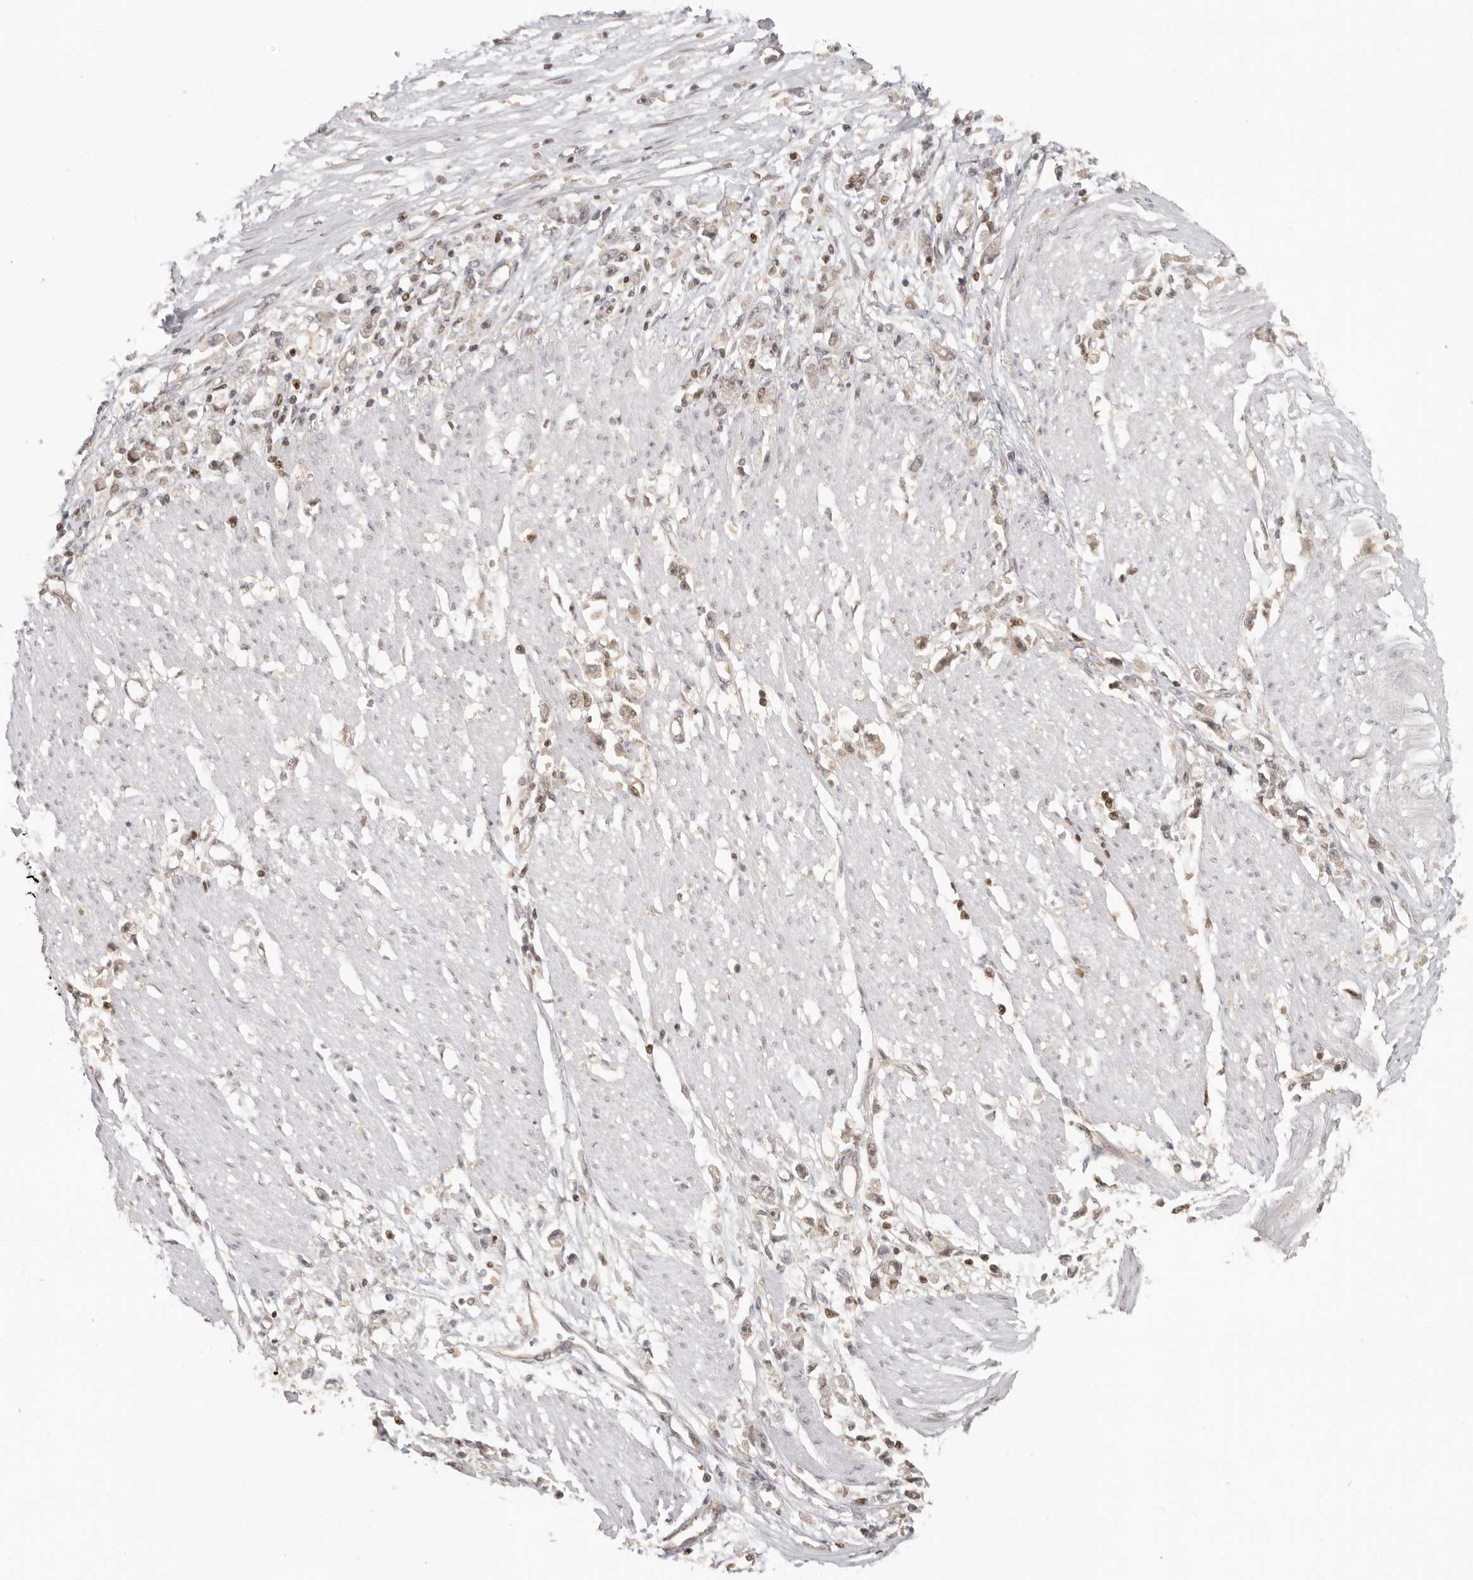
{"staining": {"intensity": "weak", "quantity": "<25%", "location": "nuclear"}, "tissue": "stomach cancer", "cell_type": "Tumor cells", "image_type": "cancer", "snomed": [{"axis": "morphology", "description": "Adenocarcinoma, NOS"}, {"axis": "topography", "description": "Stomach"}], "caption": "Protein analysis of adenocarcinoma (stomach) exhibits no significant expression in tumor cells. Nuclei are stained in blue.", "gene": "PSMA5", "patient": {"sex": "female", "age": 59}}